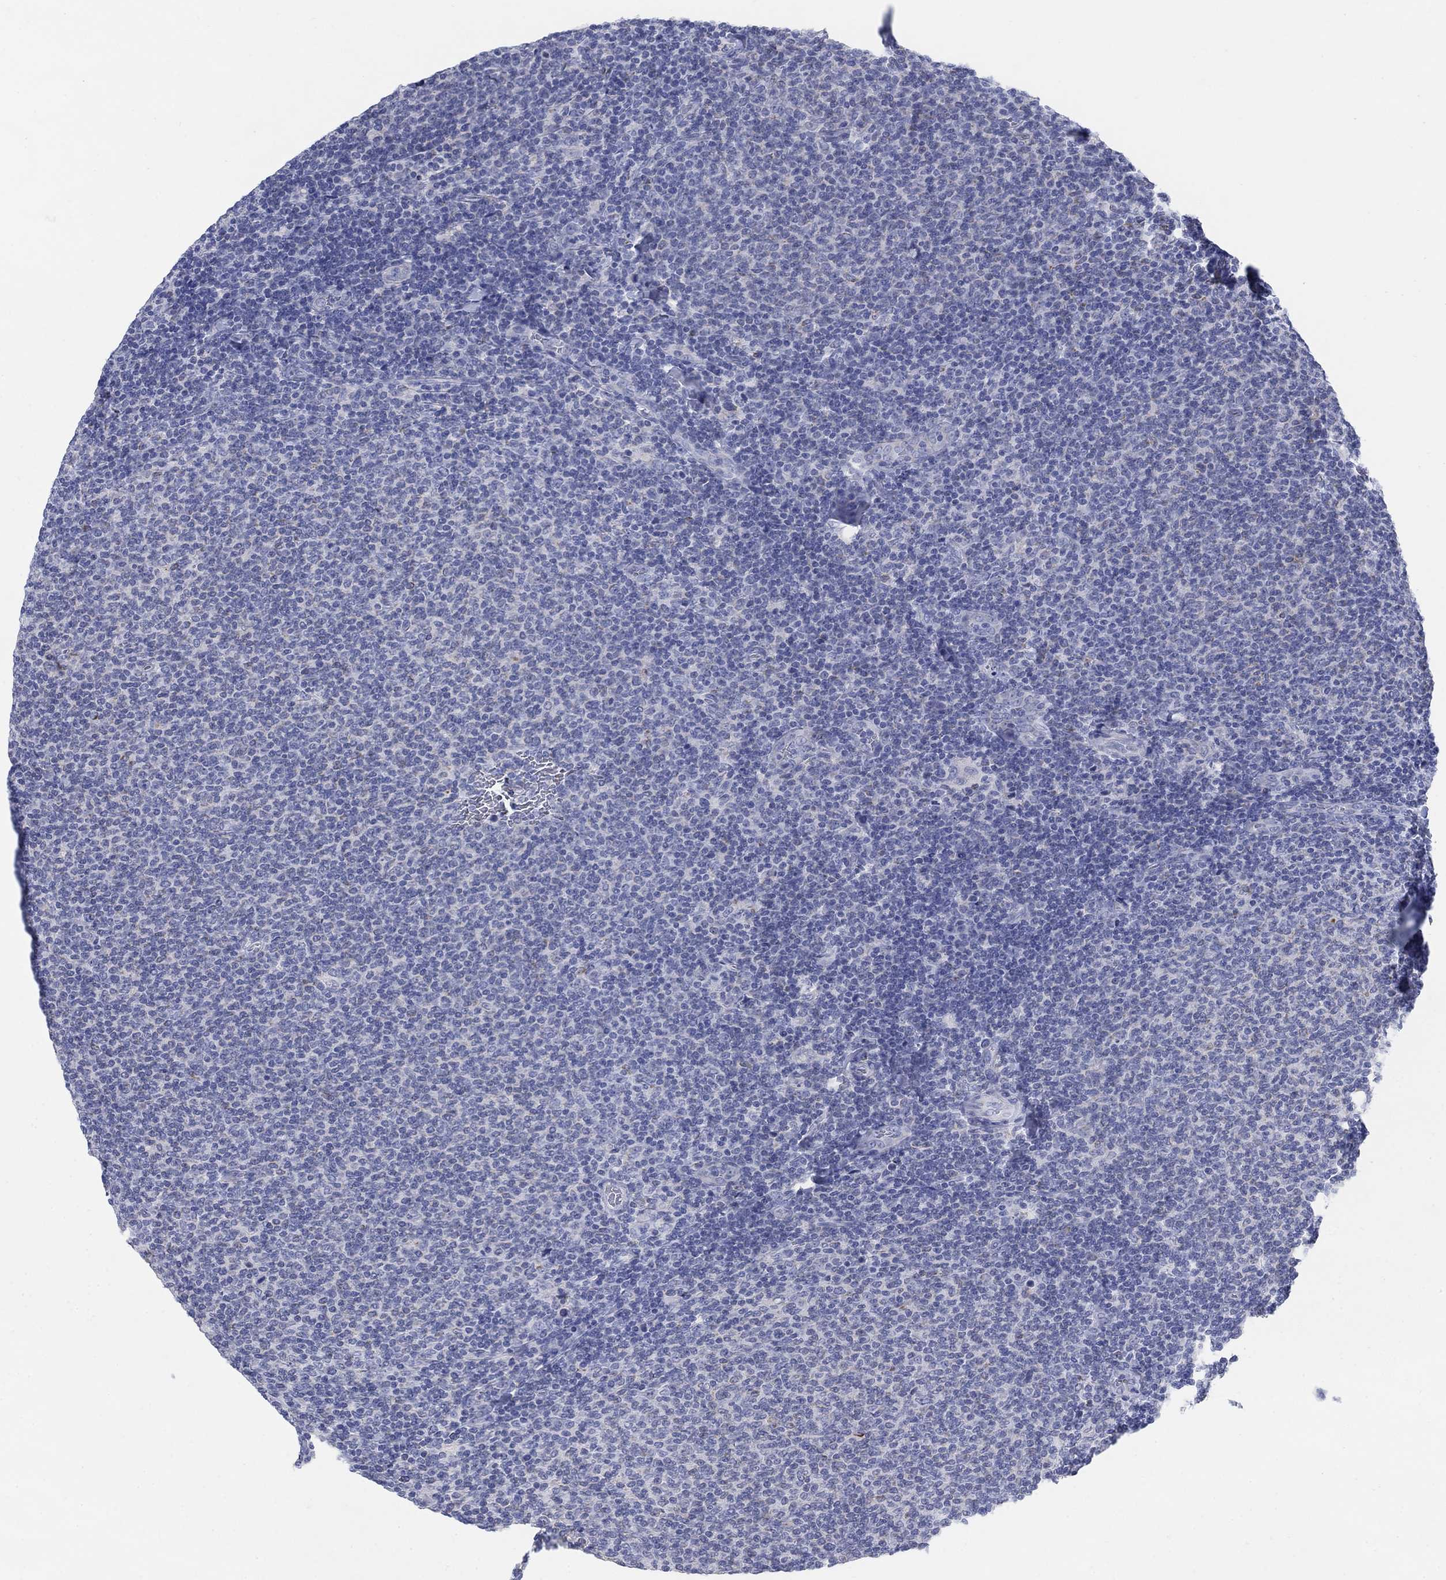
{"staining": {"intensity": "negative", "quantity": "none", "location": "none"}, "tissue": "lymphoma", "cell_type": "Tumor cells", "image_type": "cancer", "snomed": [{"axis": "morphology", "description": "Malignant lymphoma, non-Hodgkin's type, Low grade"}, {"axis": "topography", "description": "Lymph node"}], "caption": "The photomicrograph reveals no staining of tumor cells in low-grade malignant lymphoma, non-Hodgkin's type.", "gene": "SCCPDH", "patient": {"sex": "male", "age": 52}}